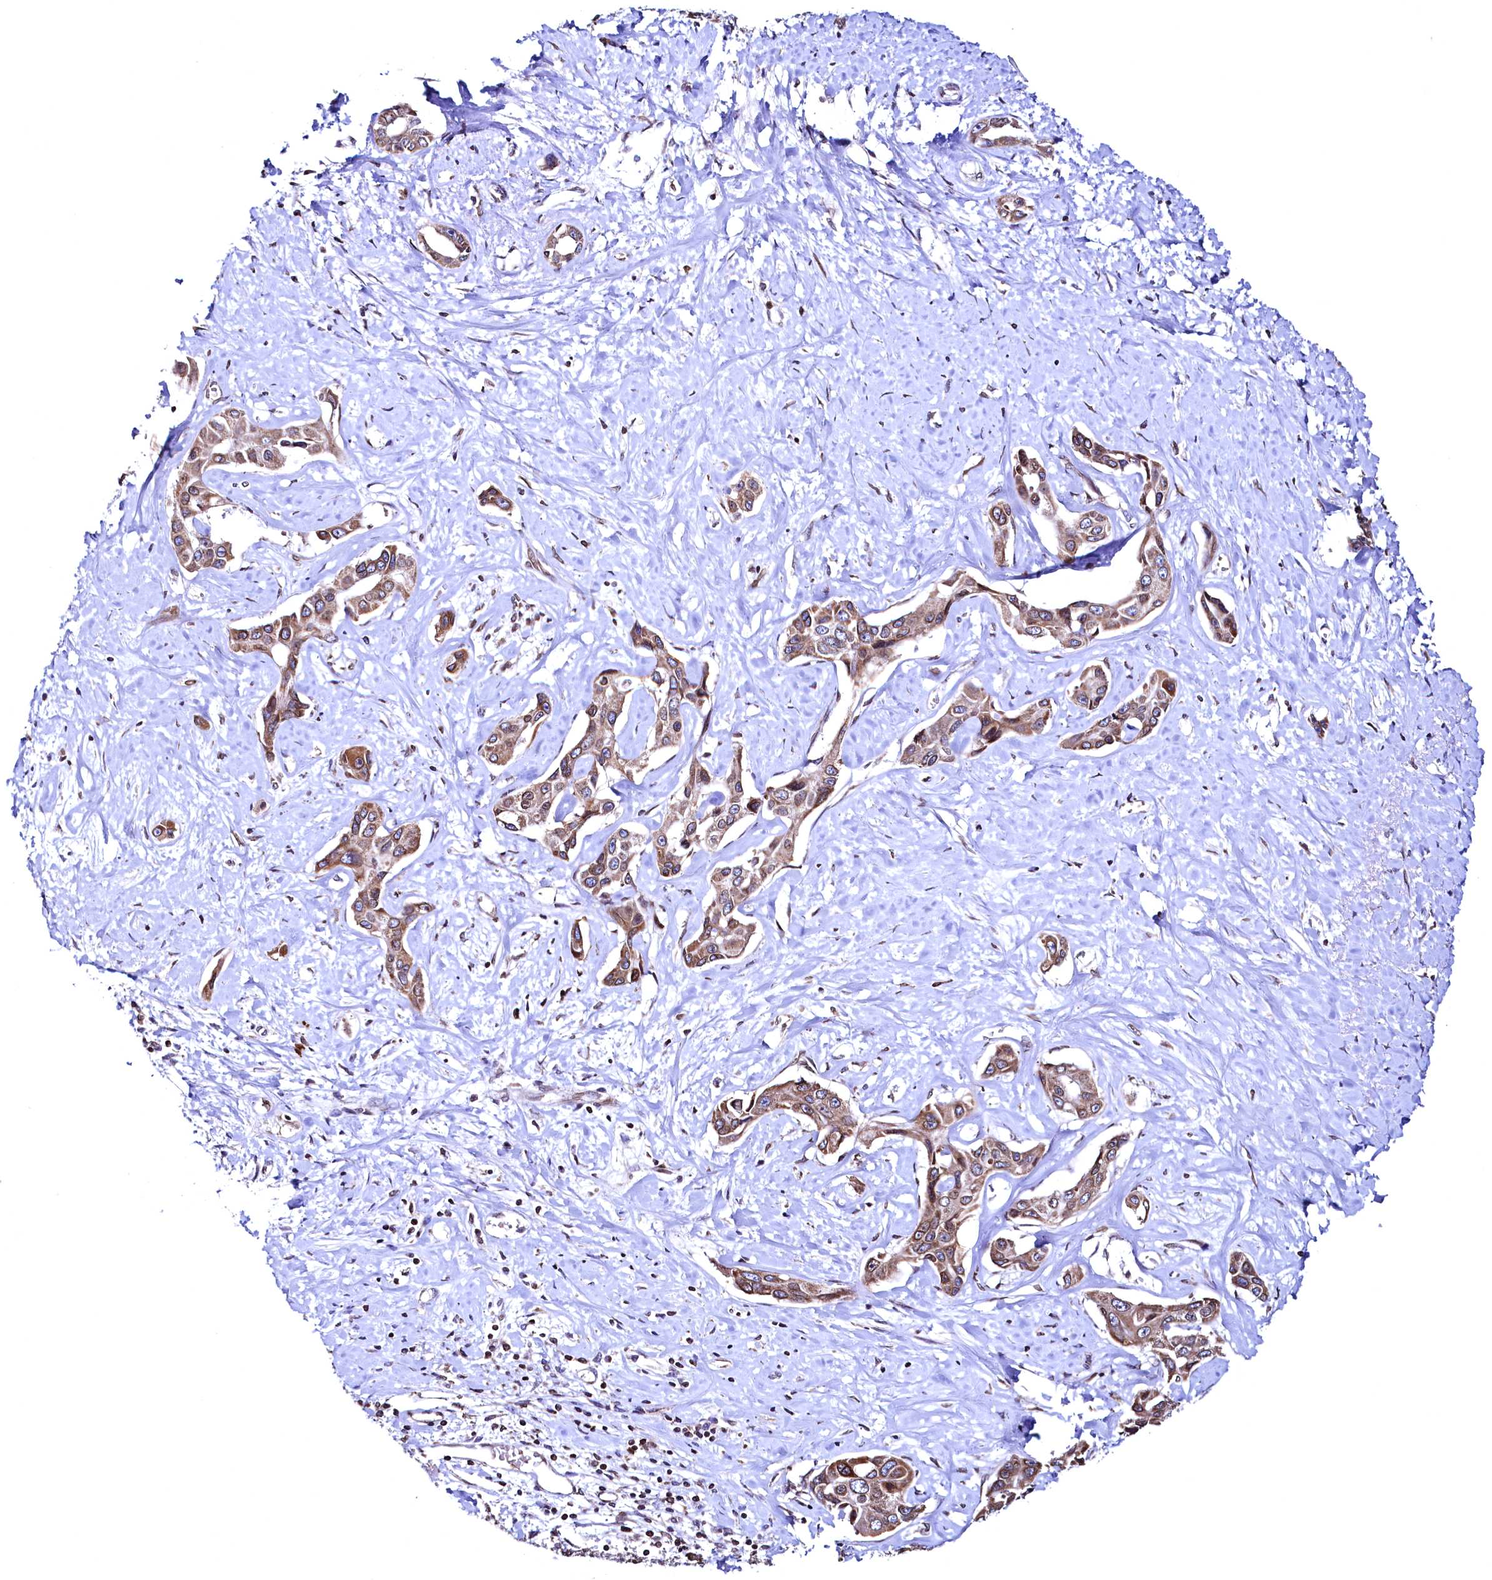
{"staining": {"intensity": "moderate", "quantity": ">75%", "location": "cytoplasmic/membranous,nuclear"}, "tissue": "liver cancer", "cell_type": "Tumor cells", "image_type": "cancer", "snomed": [{"axis": "morphology", "description": "Cholangiocarcinoma"}, {"axis": "topography", "description": "Liver"}], "caption": "Liver cancer (cholangiocarcinoma) stained with DAB (3,3'-diaminobenzidine) IHC exhibits medium levels of moderate cytoplasmic/membranous and nuclear positivity in approximately >75% of tumor cells.", "gene": "HAND1", "patient": {"sex": "male", "age": 59}}